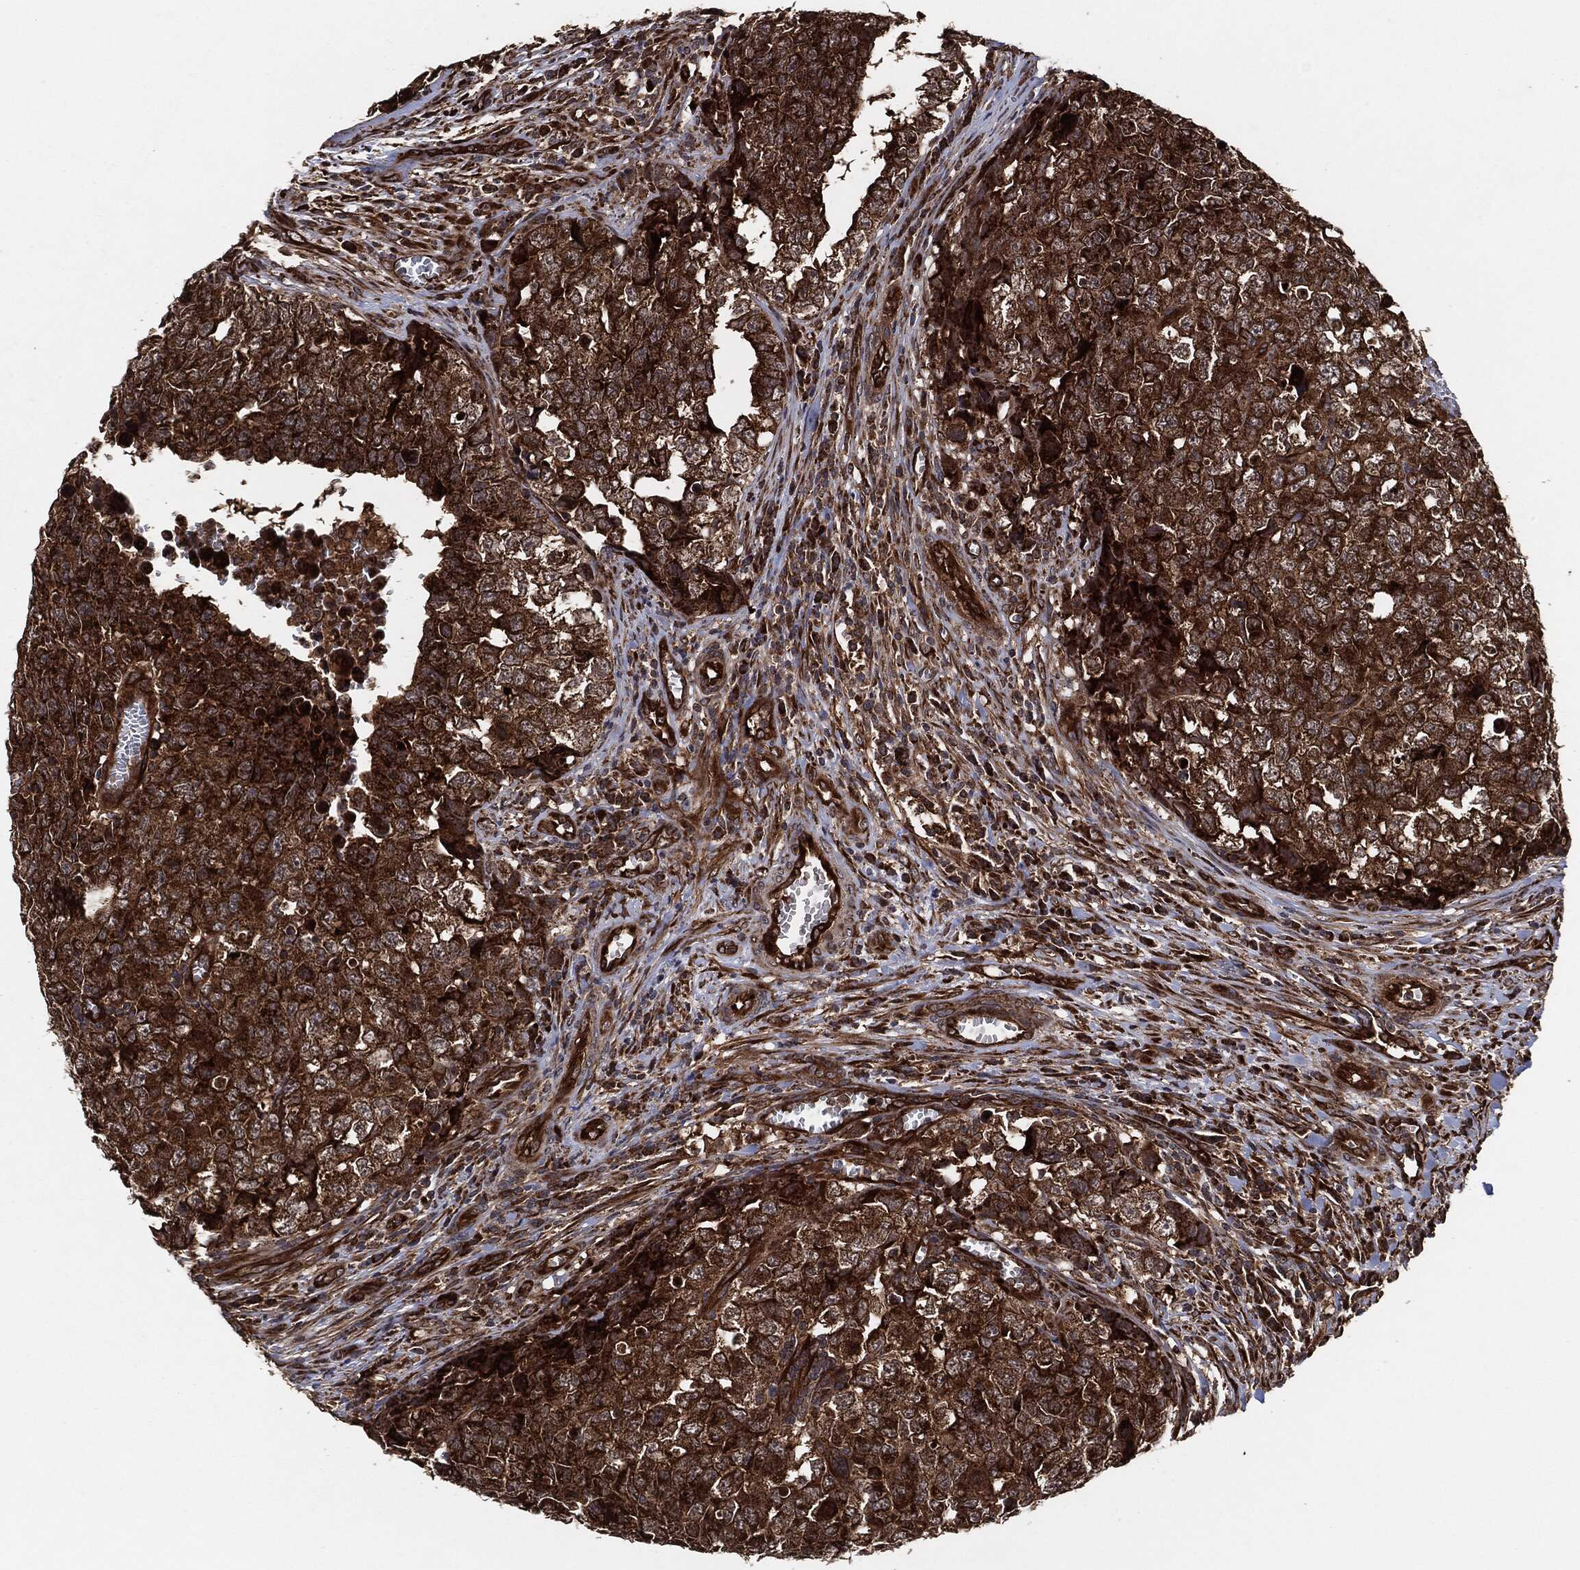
{"staining": {"intensity": "strong", "quantity": ">75%", "location": "cytoplasmic/membranous"}, "tissue": "testis cancer", "cell_type": "Tumor cells", "image_type": "cancer", "snomed": [{"axis": "morphology", "description": "Carcinoma, Embryonal, NOS"}, {"axis": "topography", "description": "Testis"}], "caption": "A brown stain shows strong cytoplasmic/membranous expression of a protein in human testis embryonal carcinoma tumor cells.", "gene": "BCAR1", "patient": {"sex": "male", "age": 23}}